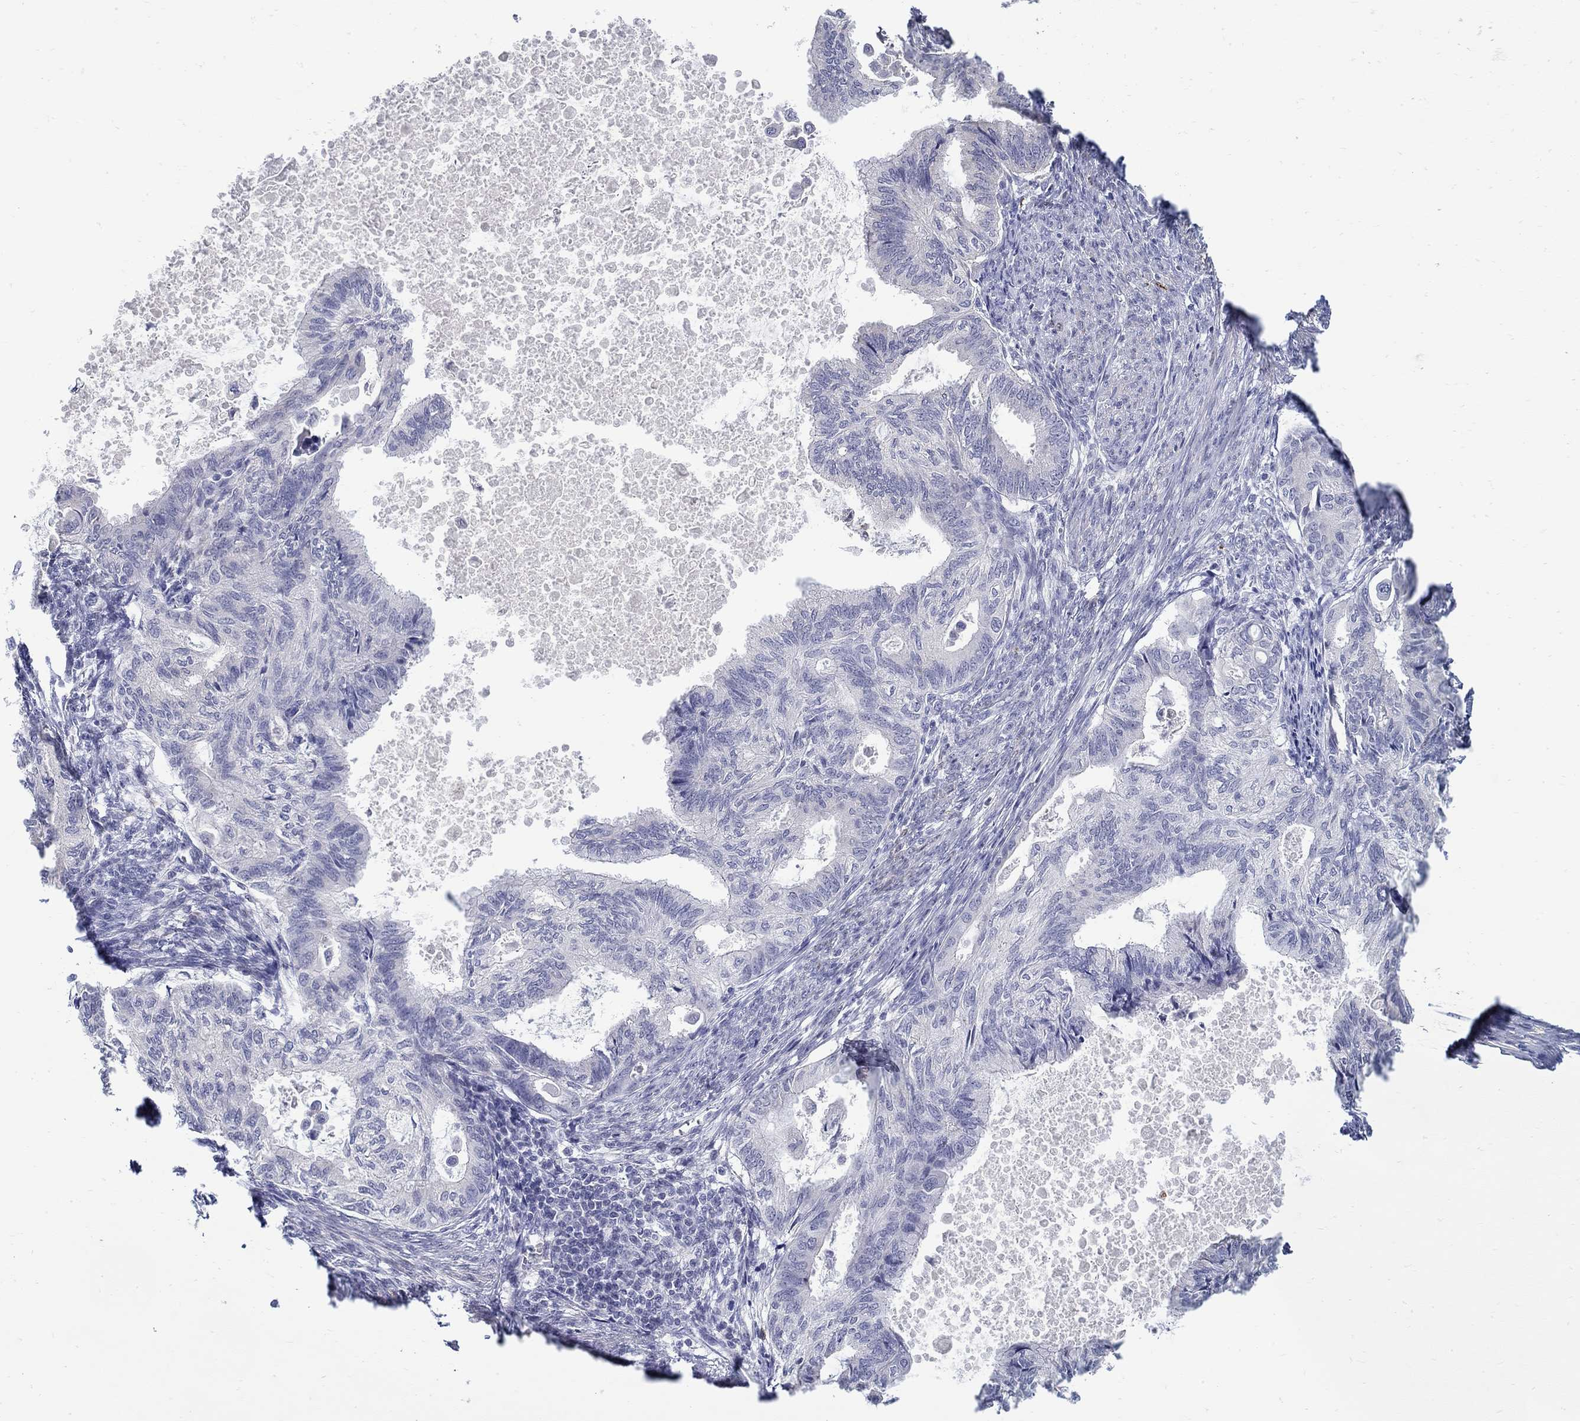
{"staining": {"intensity": "negative", "quantity": "none", "location": "none"}, "tissue": "endometrial cancer", "cell_type": "Tumor cells", "image_type": "cancer", "snomed": [{"axis": "morphology", "description": "Adenocarcinoma, NOS"}, {"axis": "topography", "description": "Endometrium"}], "caption": "Tumor cells show no significant positivity in endometrial cancer (adenocarcinoma).", "gene": "ABCA4", "patient": {"sex": "female", "age": 86}}